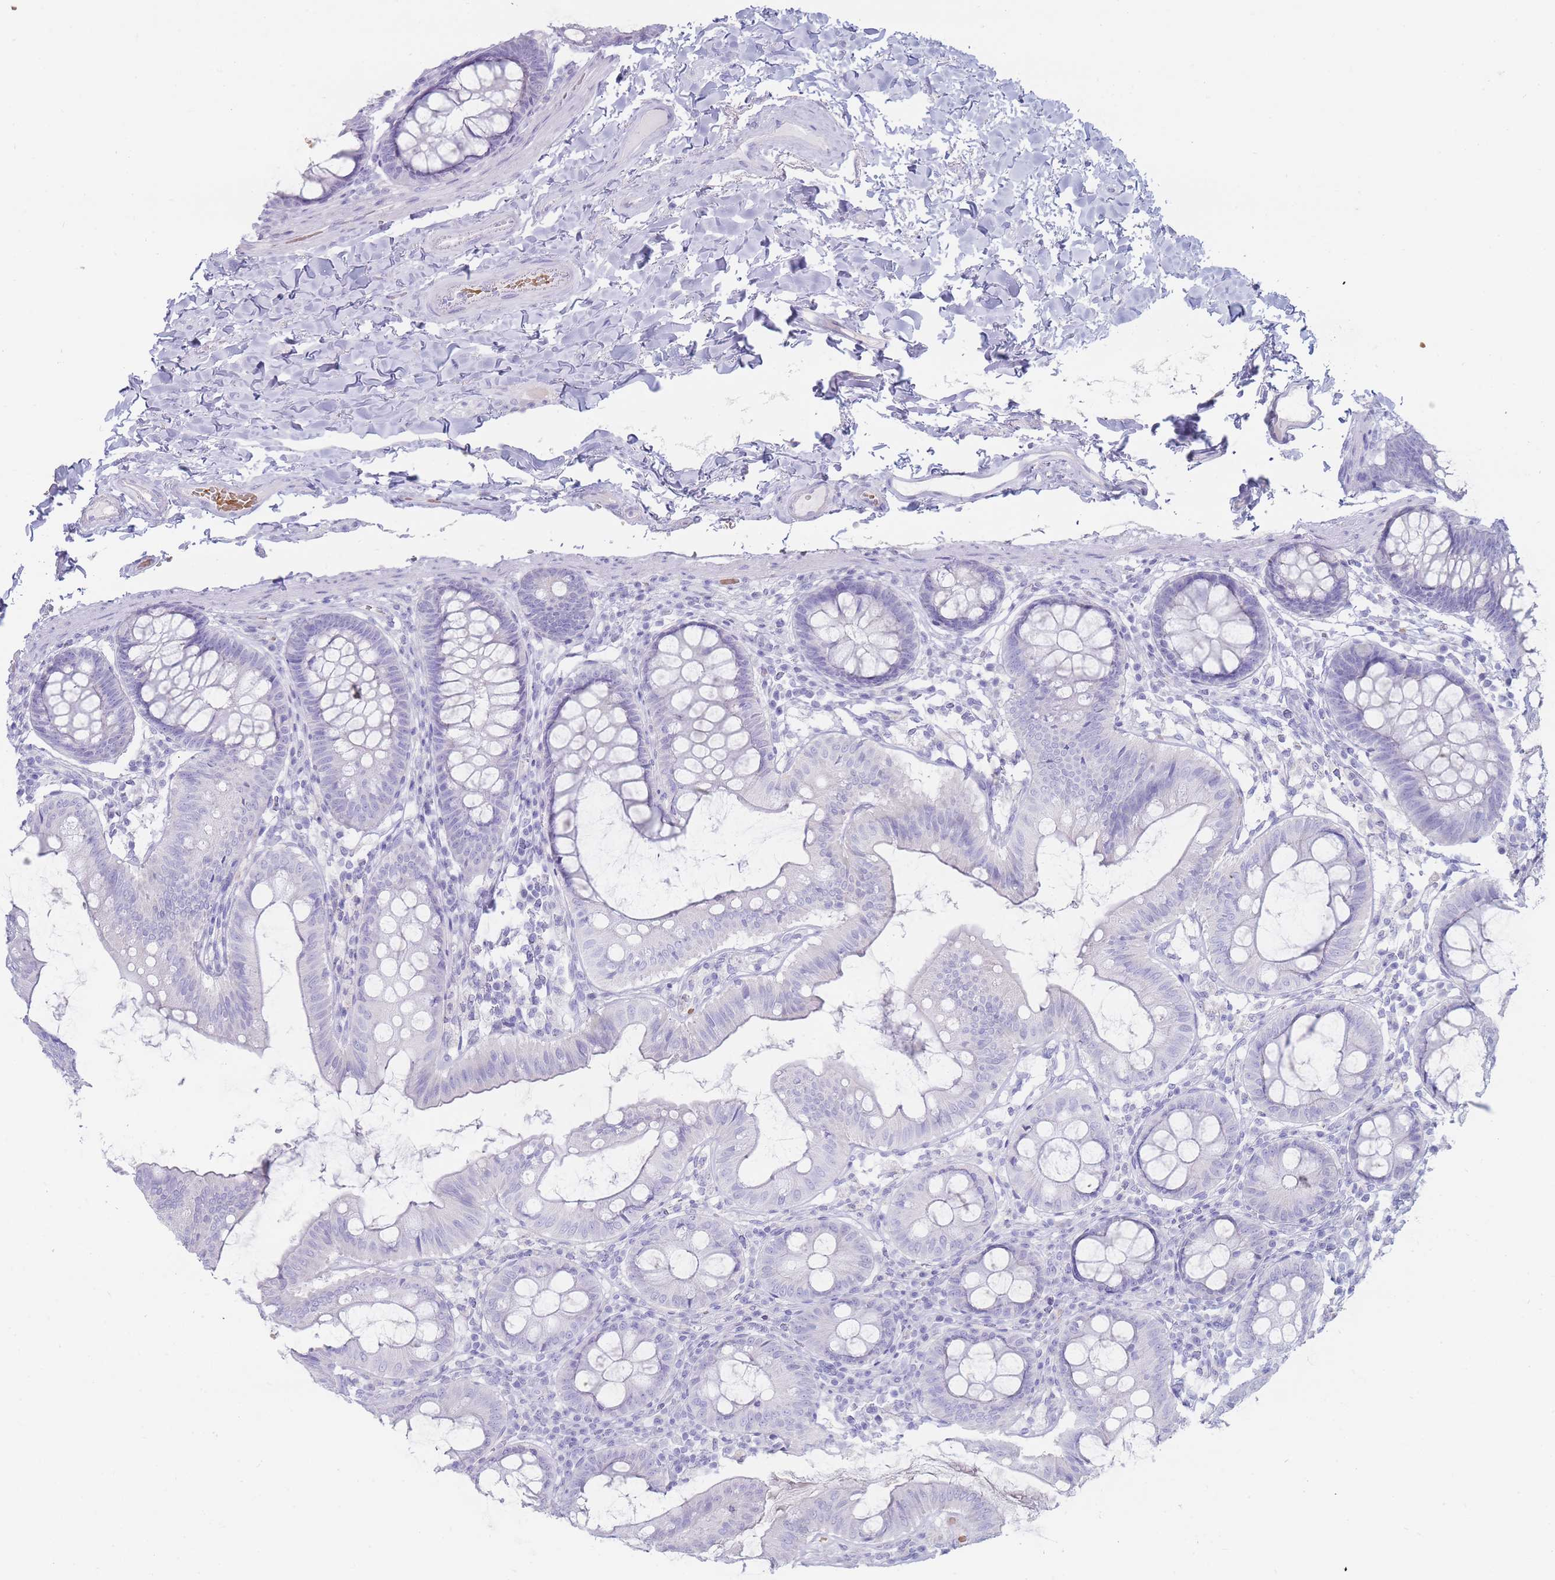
{"staining": {"intensity": "negative", "quantity": "none", "location": "none"}, "tissue": "colon", "cell_type": "Endothelial cells", "image_type": "normal", "snomed": [{"axis": "morphology", "description": "Normal tissue, NOS"}, {"axis": "topography", "description": "Colon"}], "caption": "This is an IHC micrograph of normal human colon. There is no positivity in endothelial cells.", "gene": "ENSG00000284931", "patient": {"sex": "male", "age": 84}}